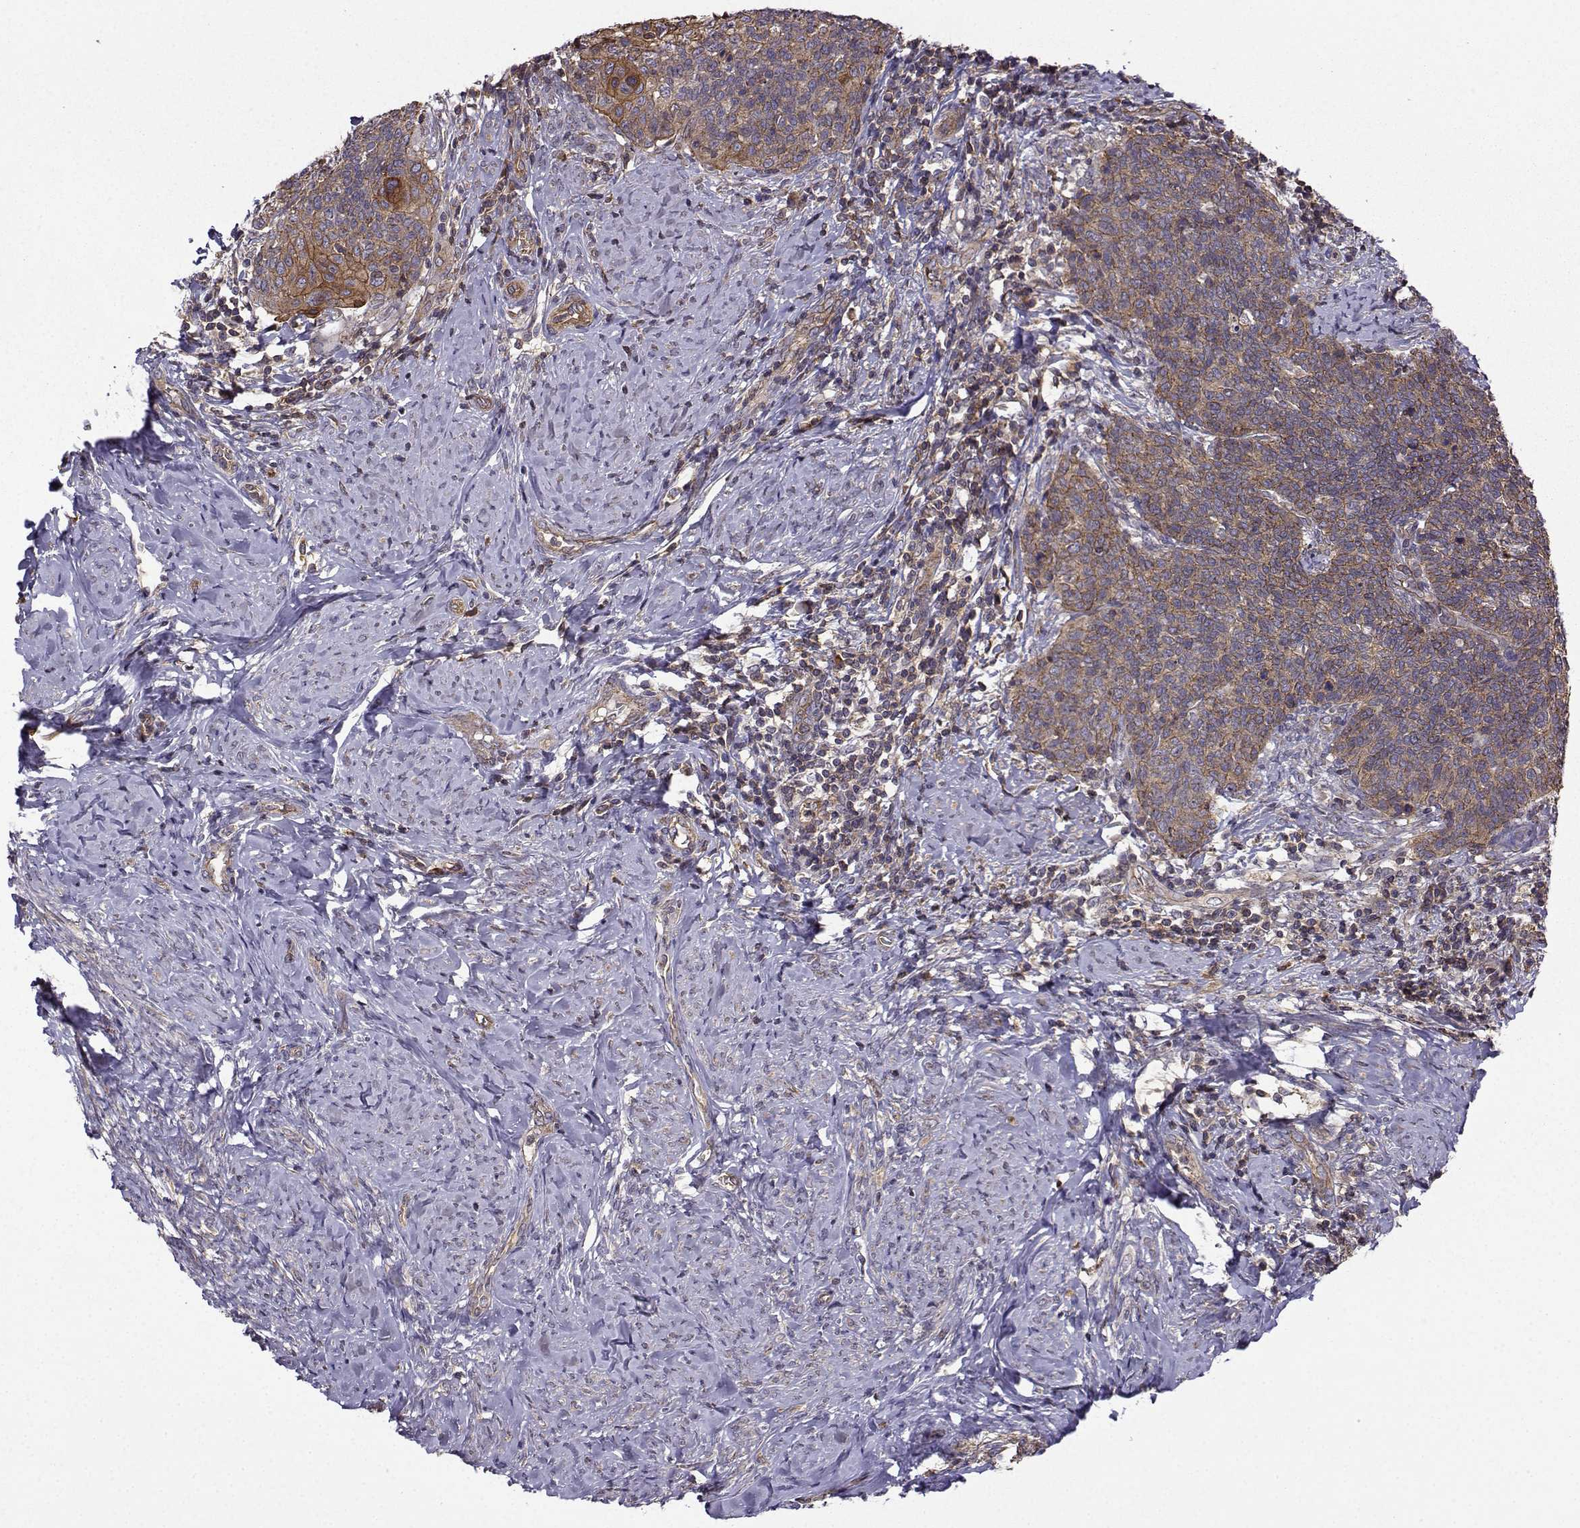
{"staining": {"intensity": "moderate", "quantity": "<25%", "location": "cytoplasmic/membranous"}, "tissue": "cervical cancer", "cell_type": "Tumor cells", "image_type": "cancer", "snomed": [{"axis": "morphology", "description": "Normal tissue, NOS"}, {"axis": "morphology", "description": "Squamous cell carcinoma, NOS"}, {"axis": "topography", "description": "Cervix"}], "caption": "There is low levels of moderate cytoplasmic/membranous expression in tumor cells of cervical cancer (squamous cell carcinoma), as demonstrated by immunohistochemical staining (brown color).", "gene": "ITGB8", "patient": {"sex": "female", "age": 39}}